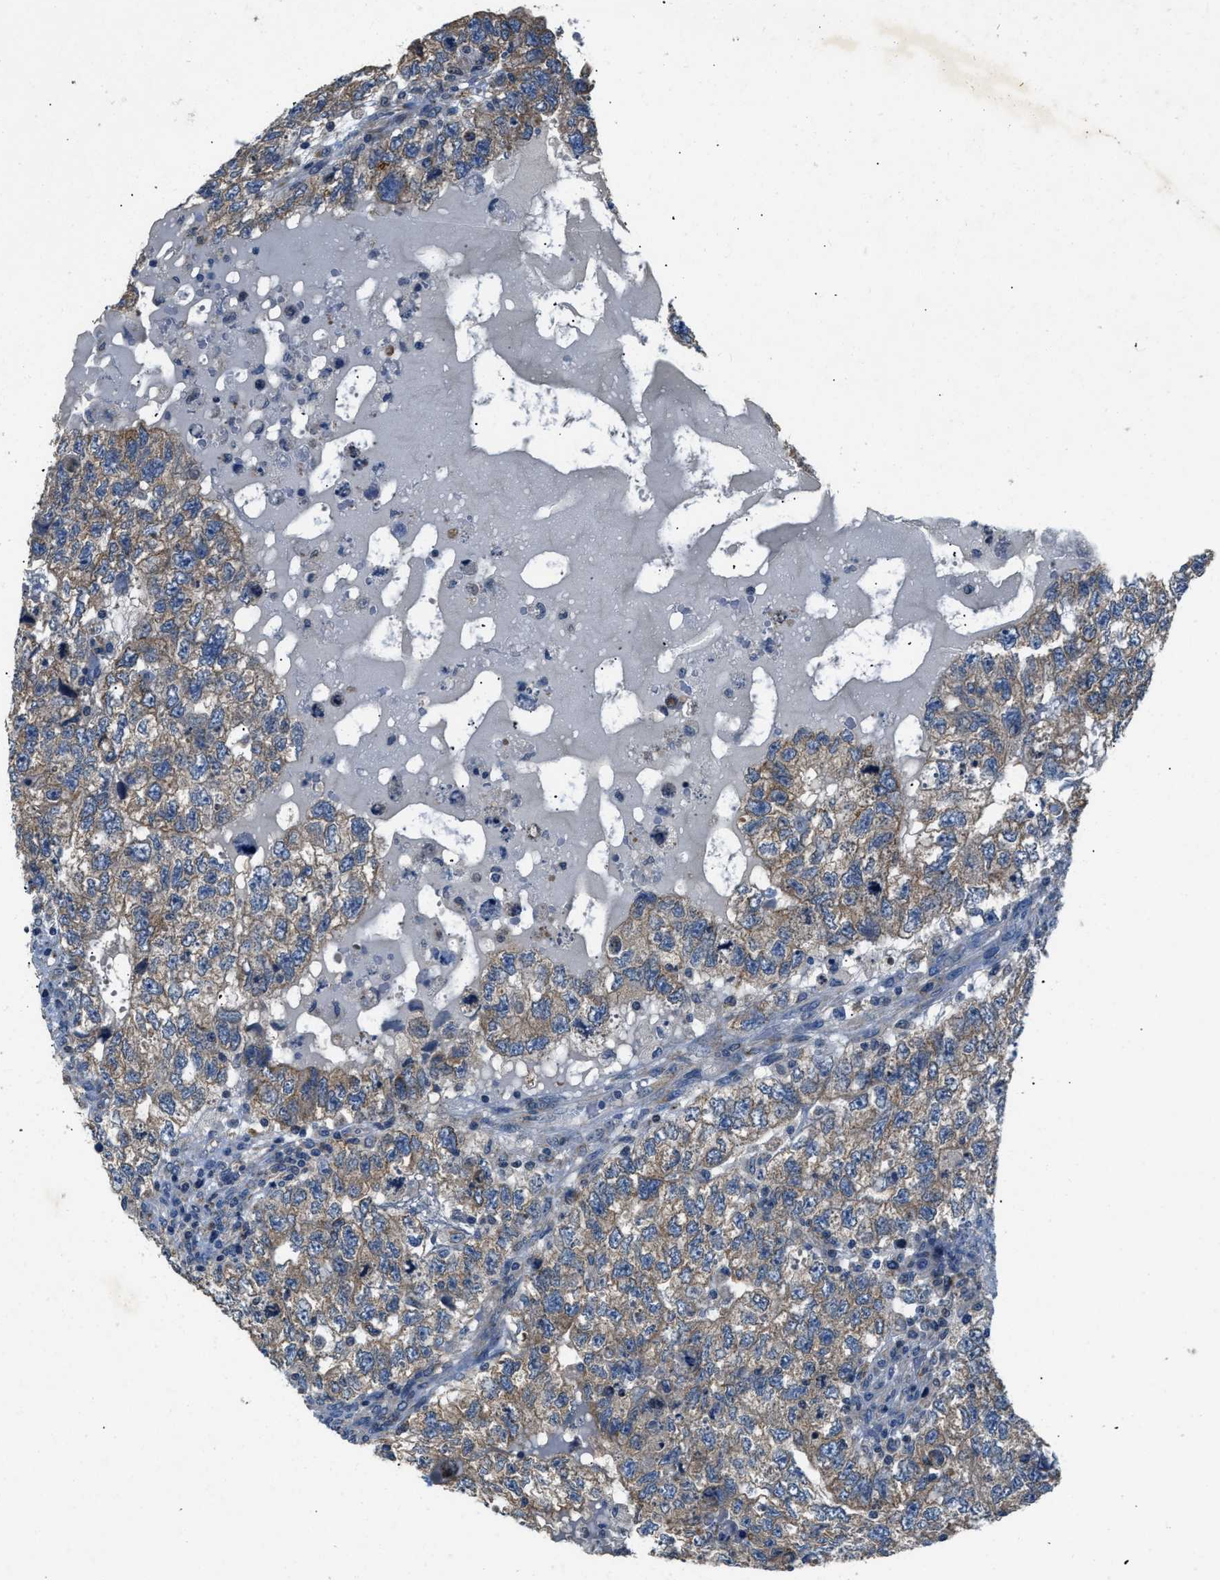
{"staining": {"intensity": "weak", "quantity": "25%-75%", "location": "cytoplasmic/membranous"}, "tissue": "testis cancer", "cell_type": "Tumor cells", "image_type": "cancer", "snomed": [{"axis": "morphology", "description": "Carcinoma, Embryonal, NOS"}, {"axis": "topography", "description": "Testis"}], "caption": "Human testis cancer stained for a protein (brown) reveals weak cytoplasmic/membranous positive expression in about 25%-75% of tumor cells.", "gene": "TOMM34", "patient": {"sex": "male", "age": 36}}